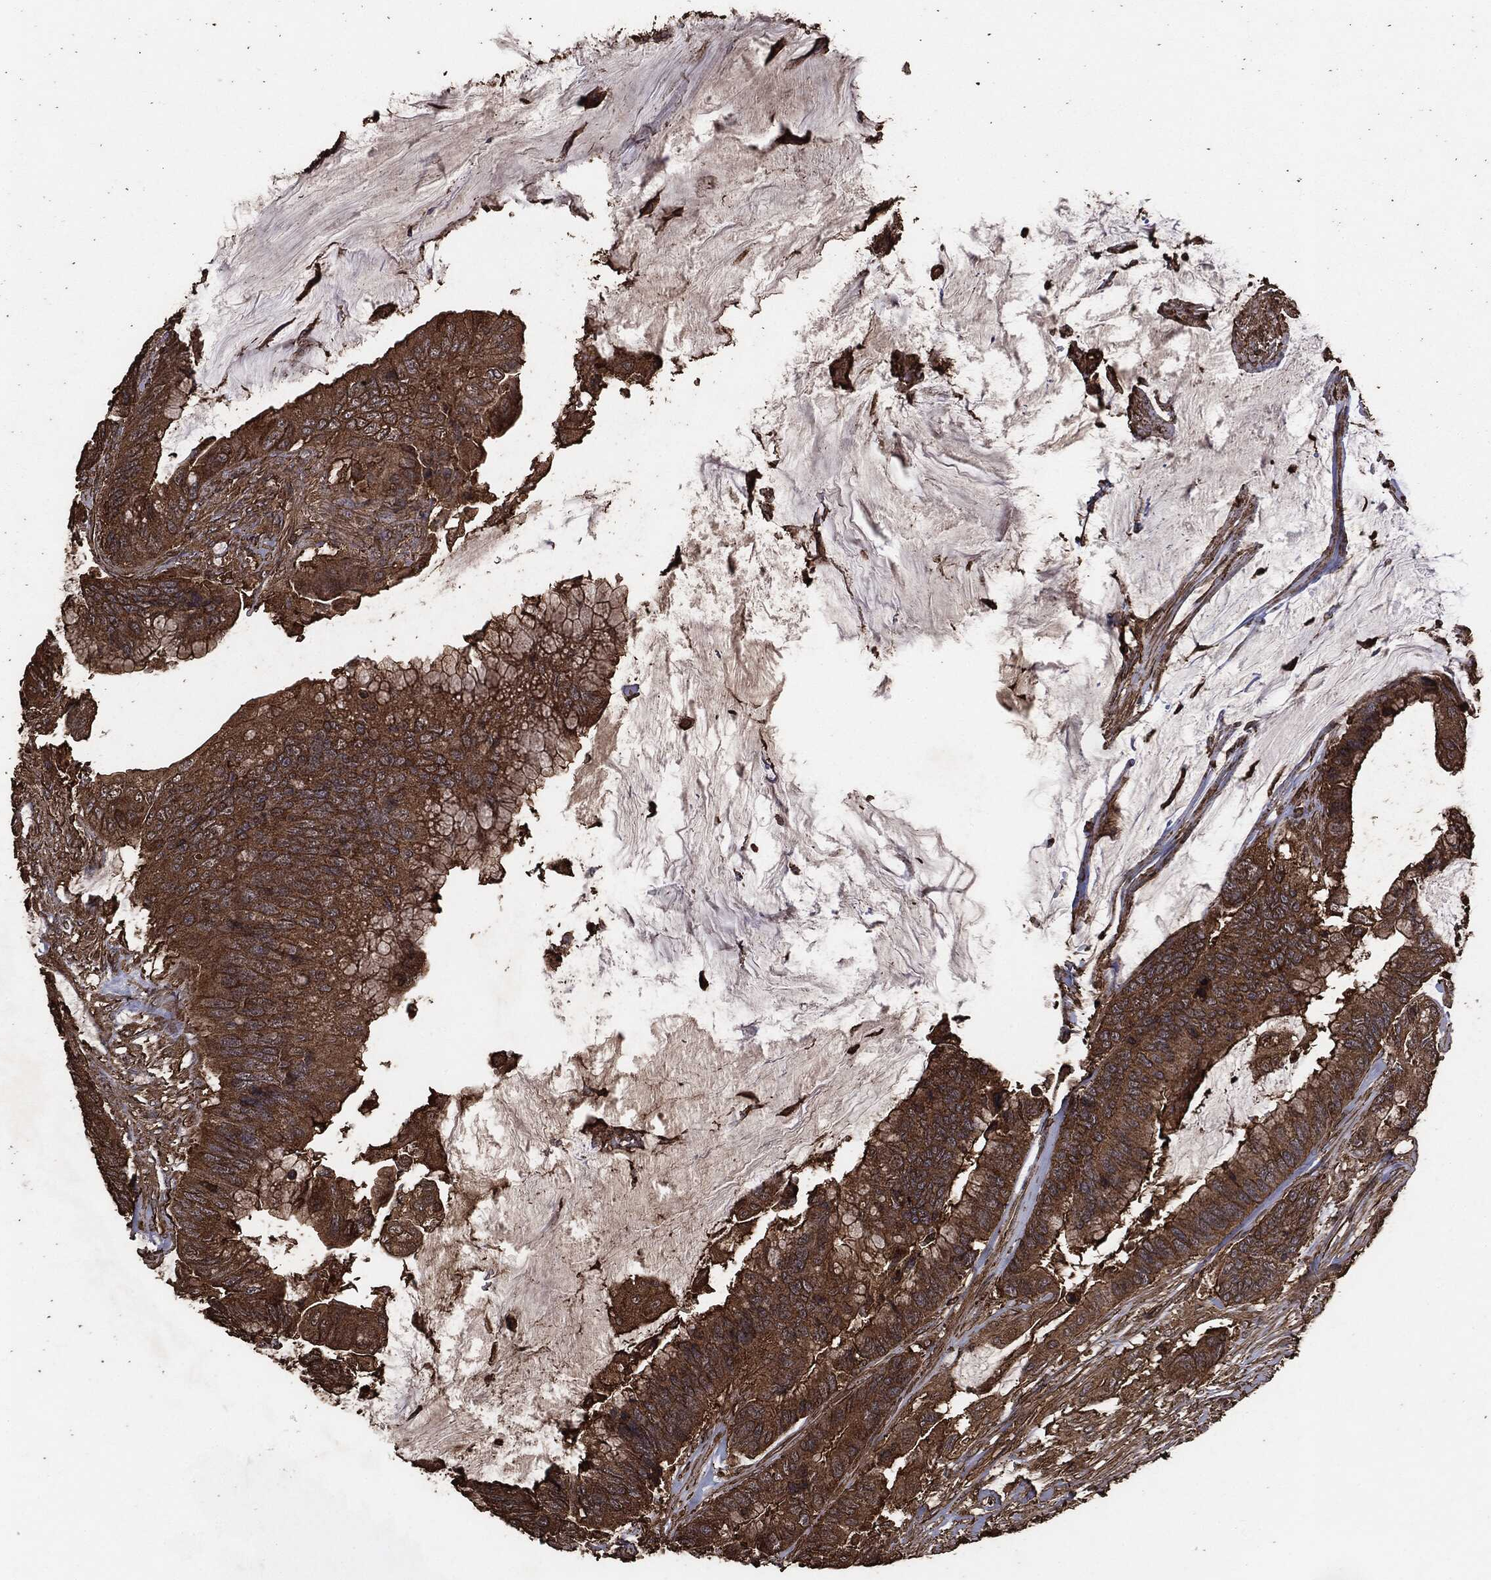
{"staining": {"intensity": "strong", "quantity": ">75%", "location": "cytoplasmic/membranous"}, "tissue": "colorectal cancer", "cell_type": "Tumor cells", "image_type": "cancer", "snomed": [{"axis": "morphology", "description": "Adenocarcinoma, NOS"}, {"axis": "topography", "description": "Rectum"}], "caption": "Colorectal cancer stained with DAB (3,3'-diaminobenzidine) immunohistochemistry shows high levels of strong cytoplasmic/membranous expression in about >75% of tumor cells.", "gene": "MTOR", "patient": {"sex": "female", "age": 59}}